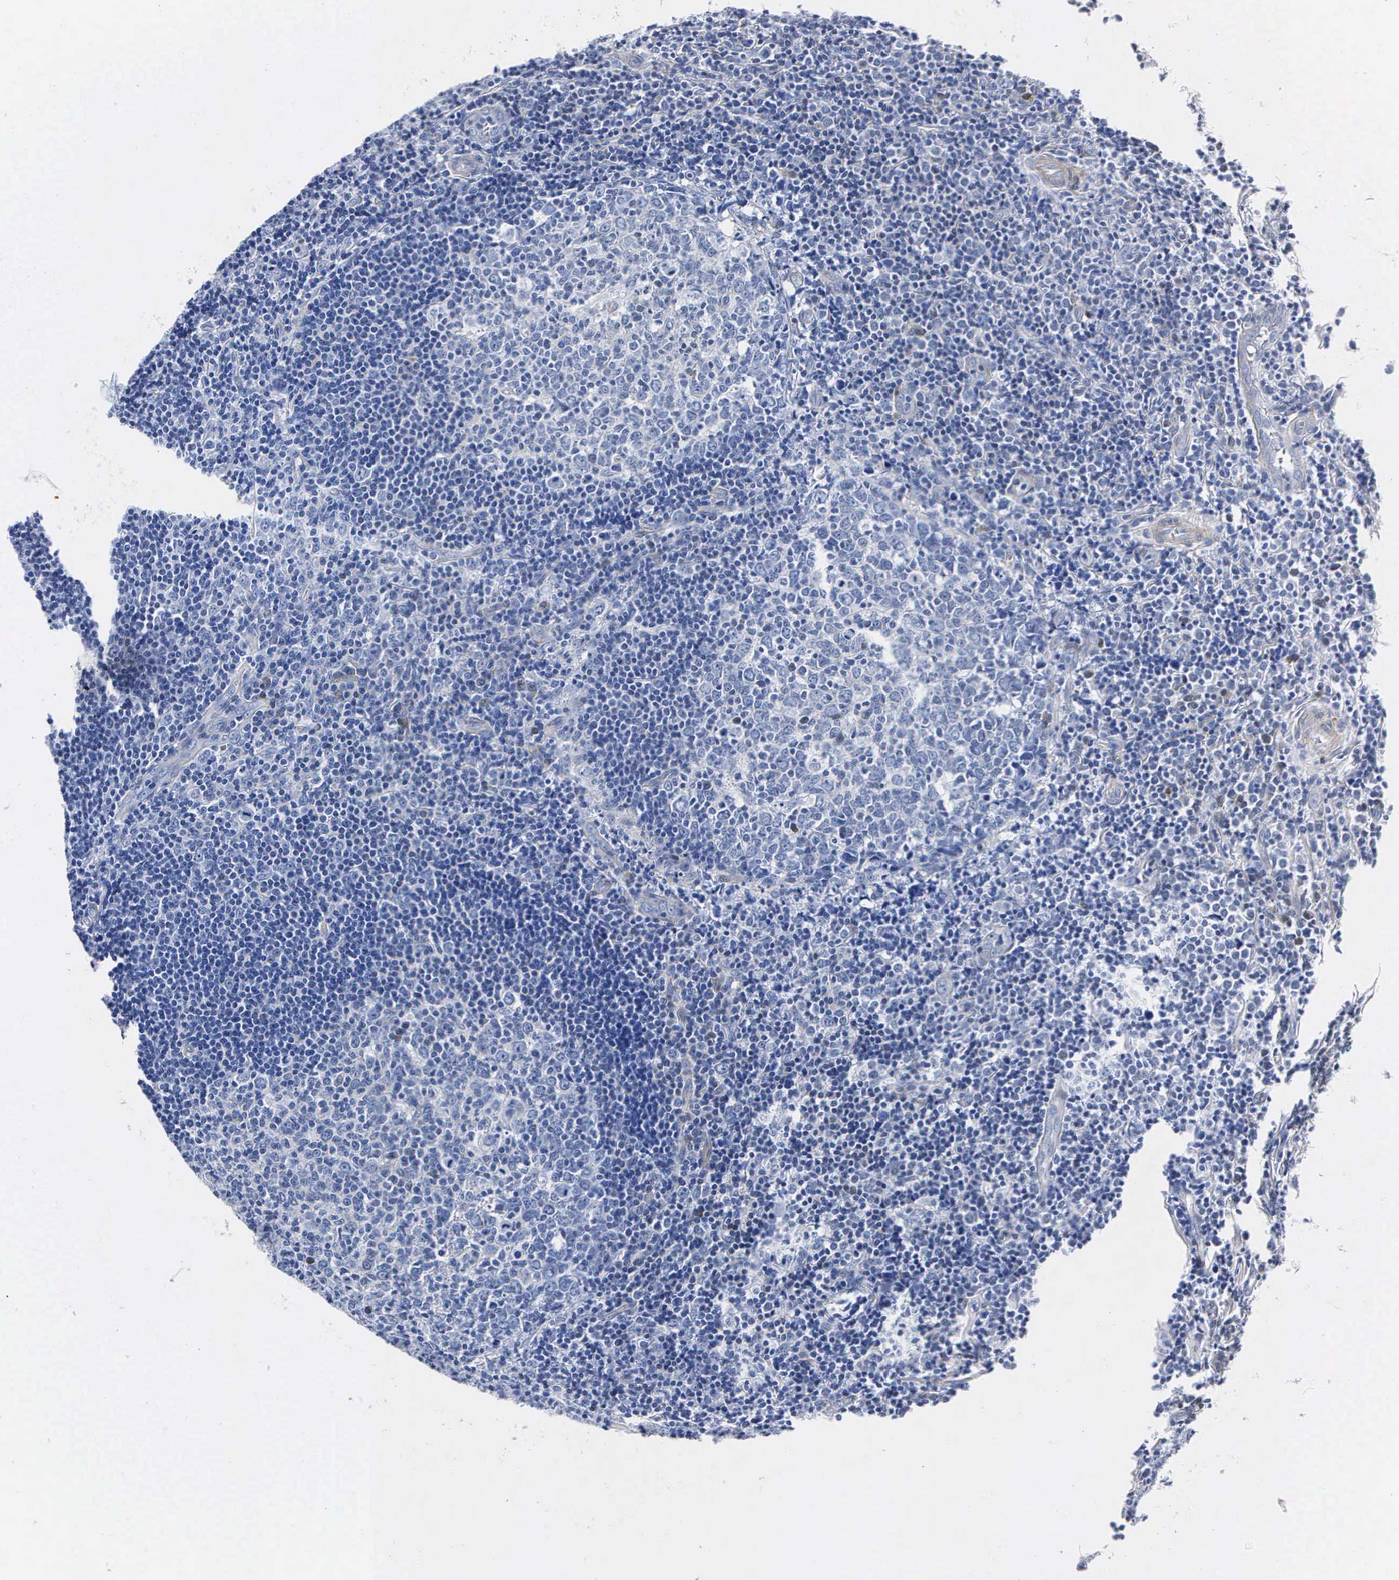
{"staining": {"intensity": "negative", "quantity": "none", "location": "none"}, "tissue": "tonsil", "cell_type": "Germinal center cells", "image_type": "normal", "snomed": [{"axis": "morphology", "description": "Normal tissue, NOS"}, {"axis": "topography", "description": "Tonsil"}], "caption": "A micrograph of tonsil stained for a protein displays no brown staining in germinal center cells.", "gene": "ENO2", "patient": {"sex": "female", "age": 41}}